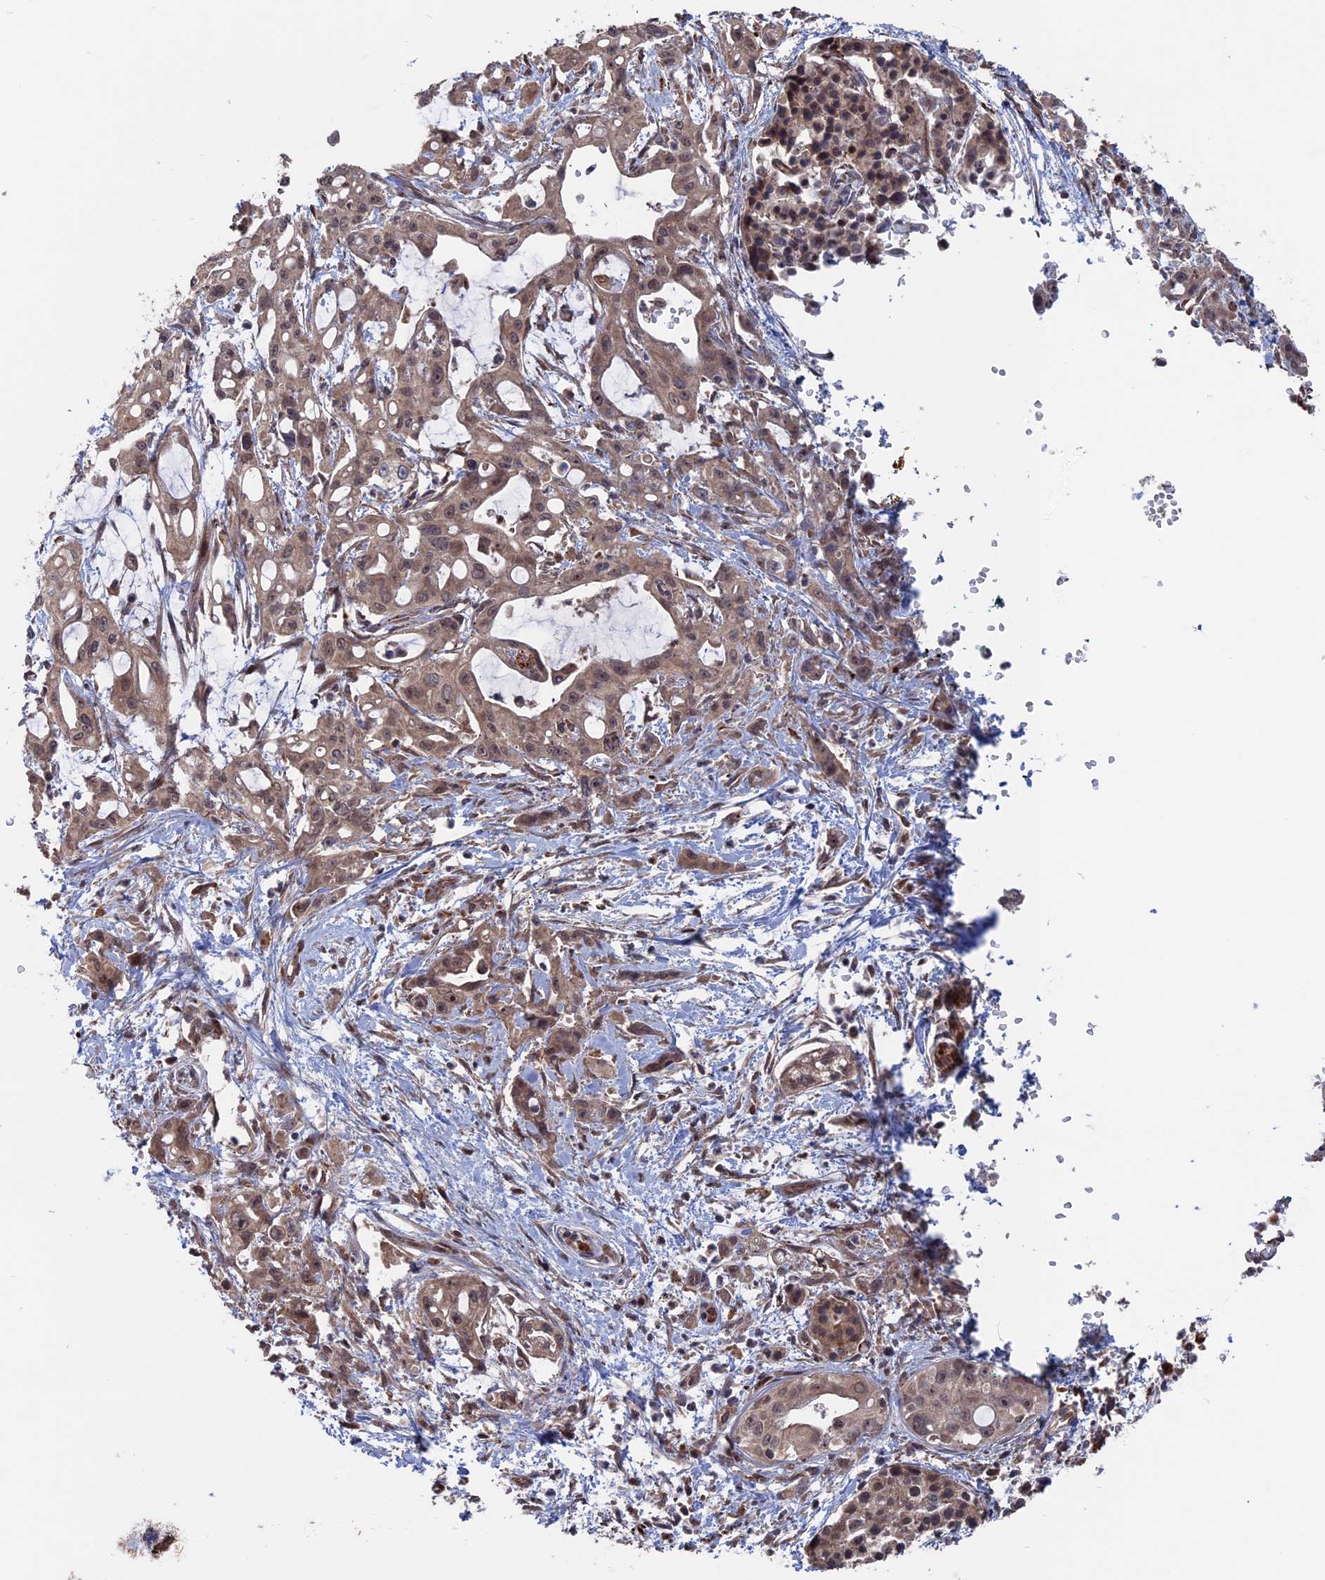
{"staining": {"intensity": "weak", "quantity": ">75%", "location": "cytoplasmic/membranous"}, "tissue": "pancreatic cancer", "cell_type": "Tumor cells", "image_type": "cancer", "snomed": [{"axis": "morphology", "description": "Adenocarcinoma, NOS"}, {"axis": "topography", "description": "Pancreas"}], "caption": "Weak cytoplasmic/membranous staining for a protein is appreciated in about >75% of tumor cells of pancreatic cancer using immunohistochemistry.", "gene": "PLA2G15", "patient": {"sex": "male", "age": 68}}